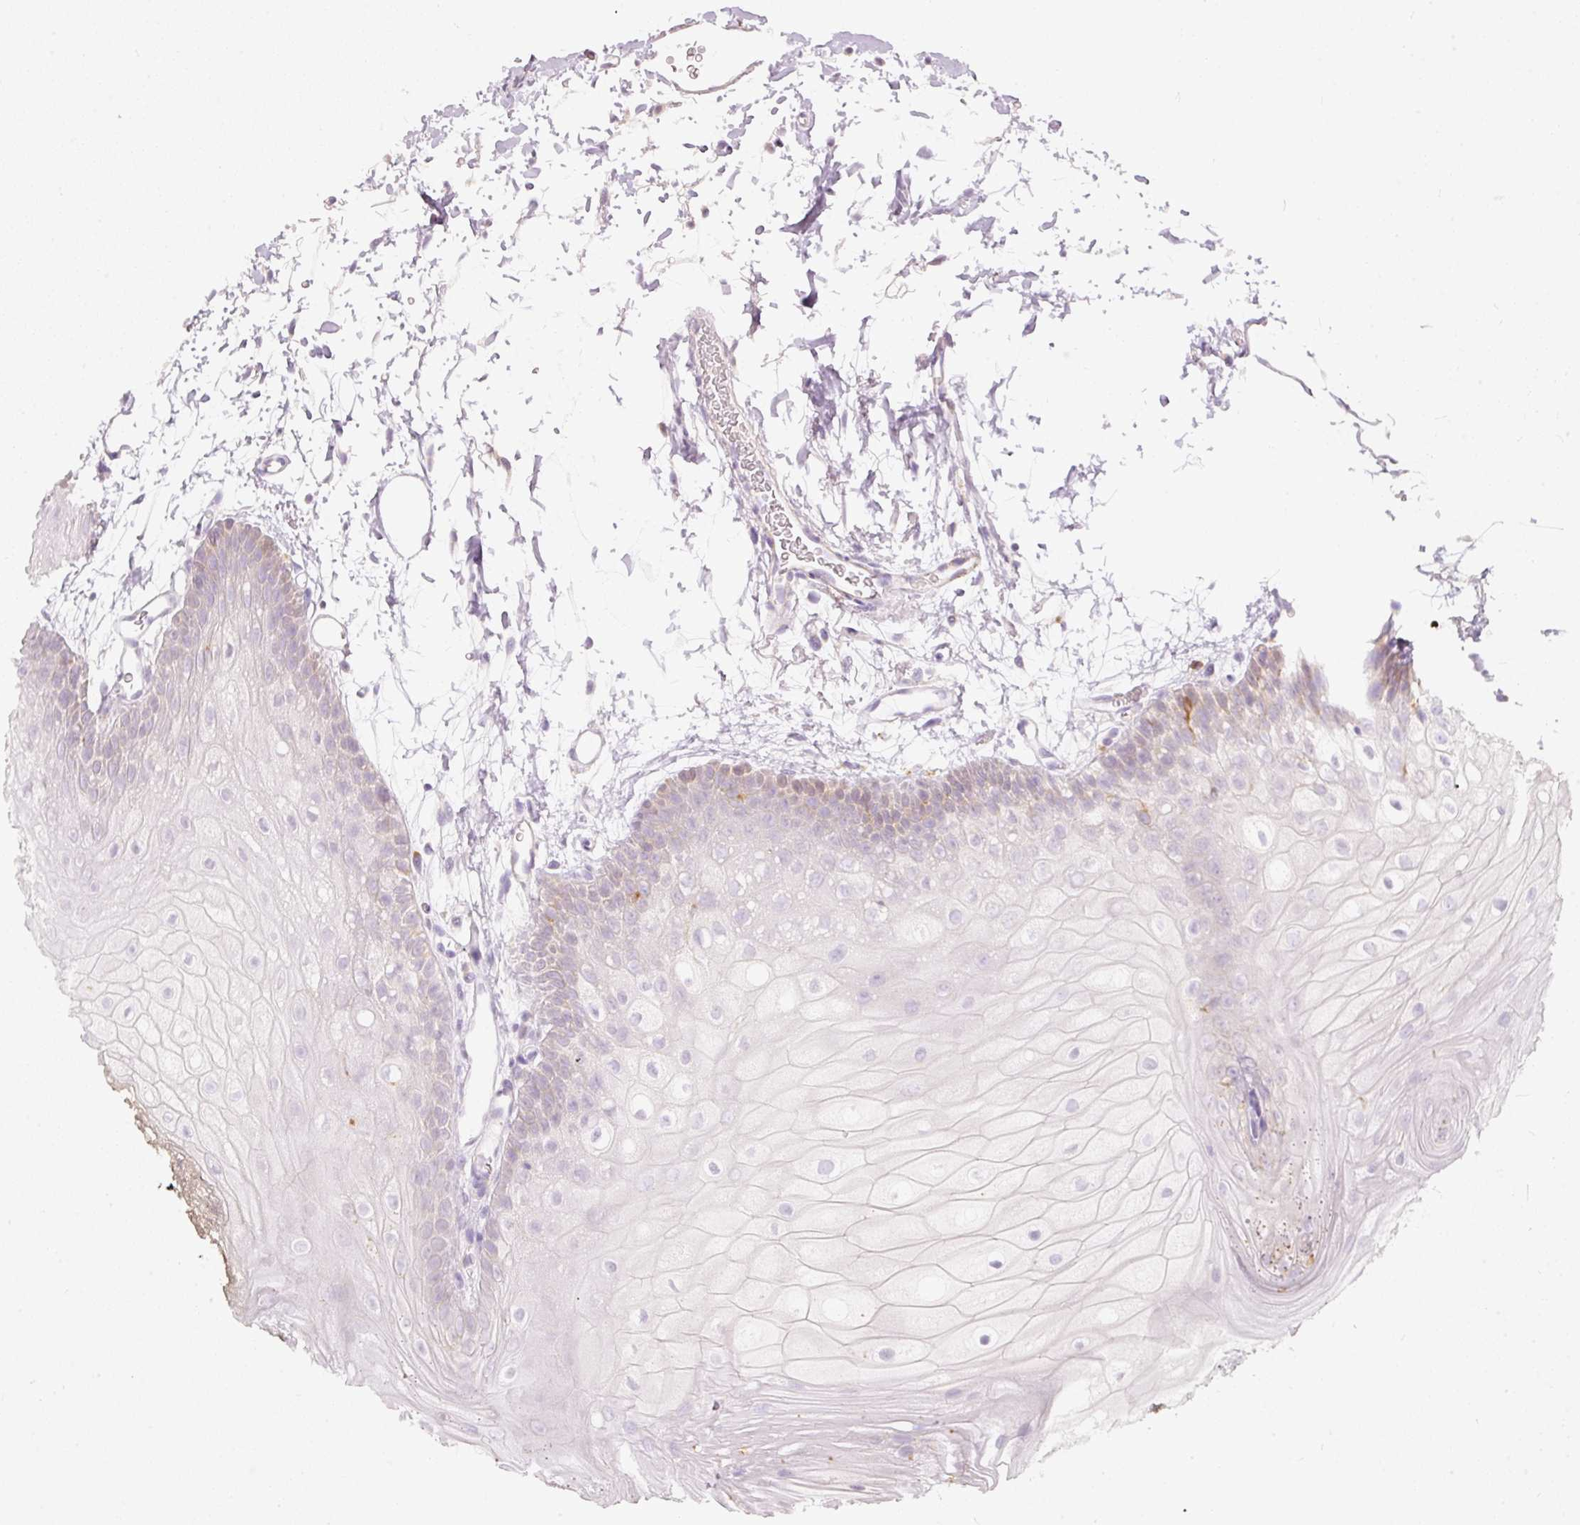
{"staining": {"intensity": "weak", "quantity": "<25%", "location": "cytoplasmic/membranous"}, "tissue": "oral mucosa", "cell_type": "Squamous epithelial cells", "image_type": "normal", "snomed": [{"axis": "morphology", "description": "Normal tissue, NOS"}, {"axis": "morphology", "description": "Squamous cell carcinoma, NOS"}, {"axis": "topography", "description": "Oral tissue"}, {"axis": "topography", "description": "Head-Neck"}], "caption": "Benign oral mucosa was stained to show a protein in brown. There is no significant expression in squamous epithelial cells. (Brightfield microscopy of DAB IHC at high magnification).", "gene": "MTHFD2", "patient": {"sex": "female", "age": 81}}